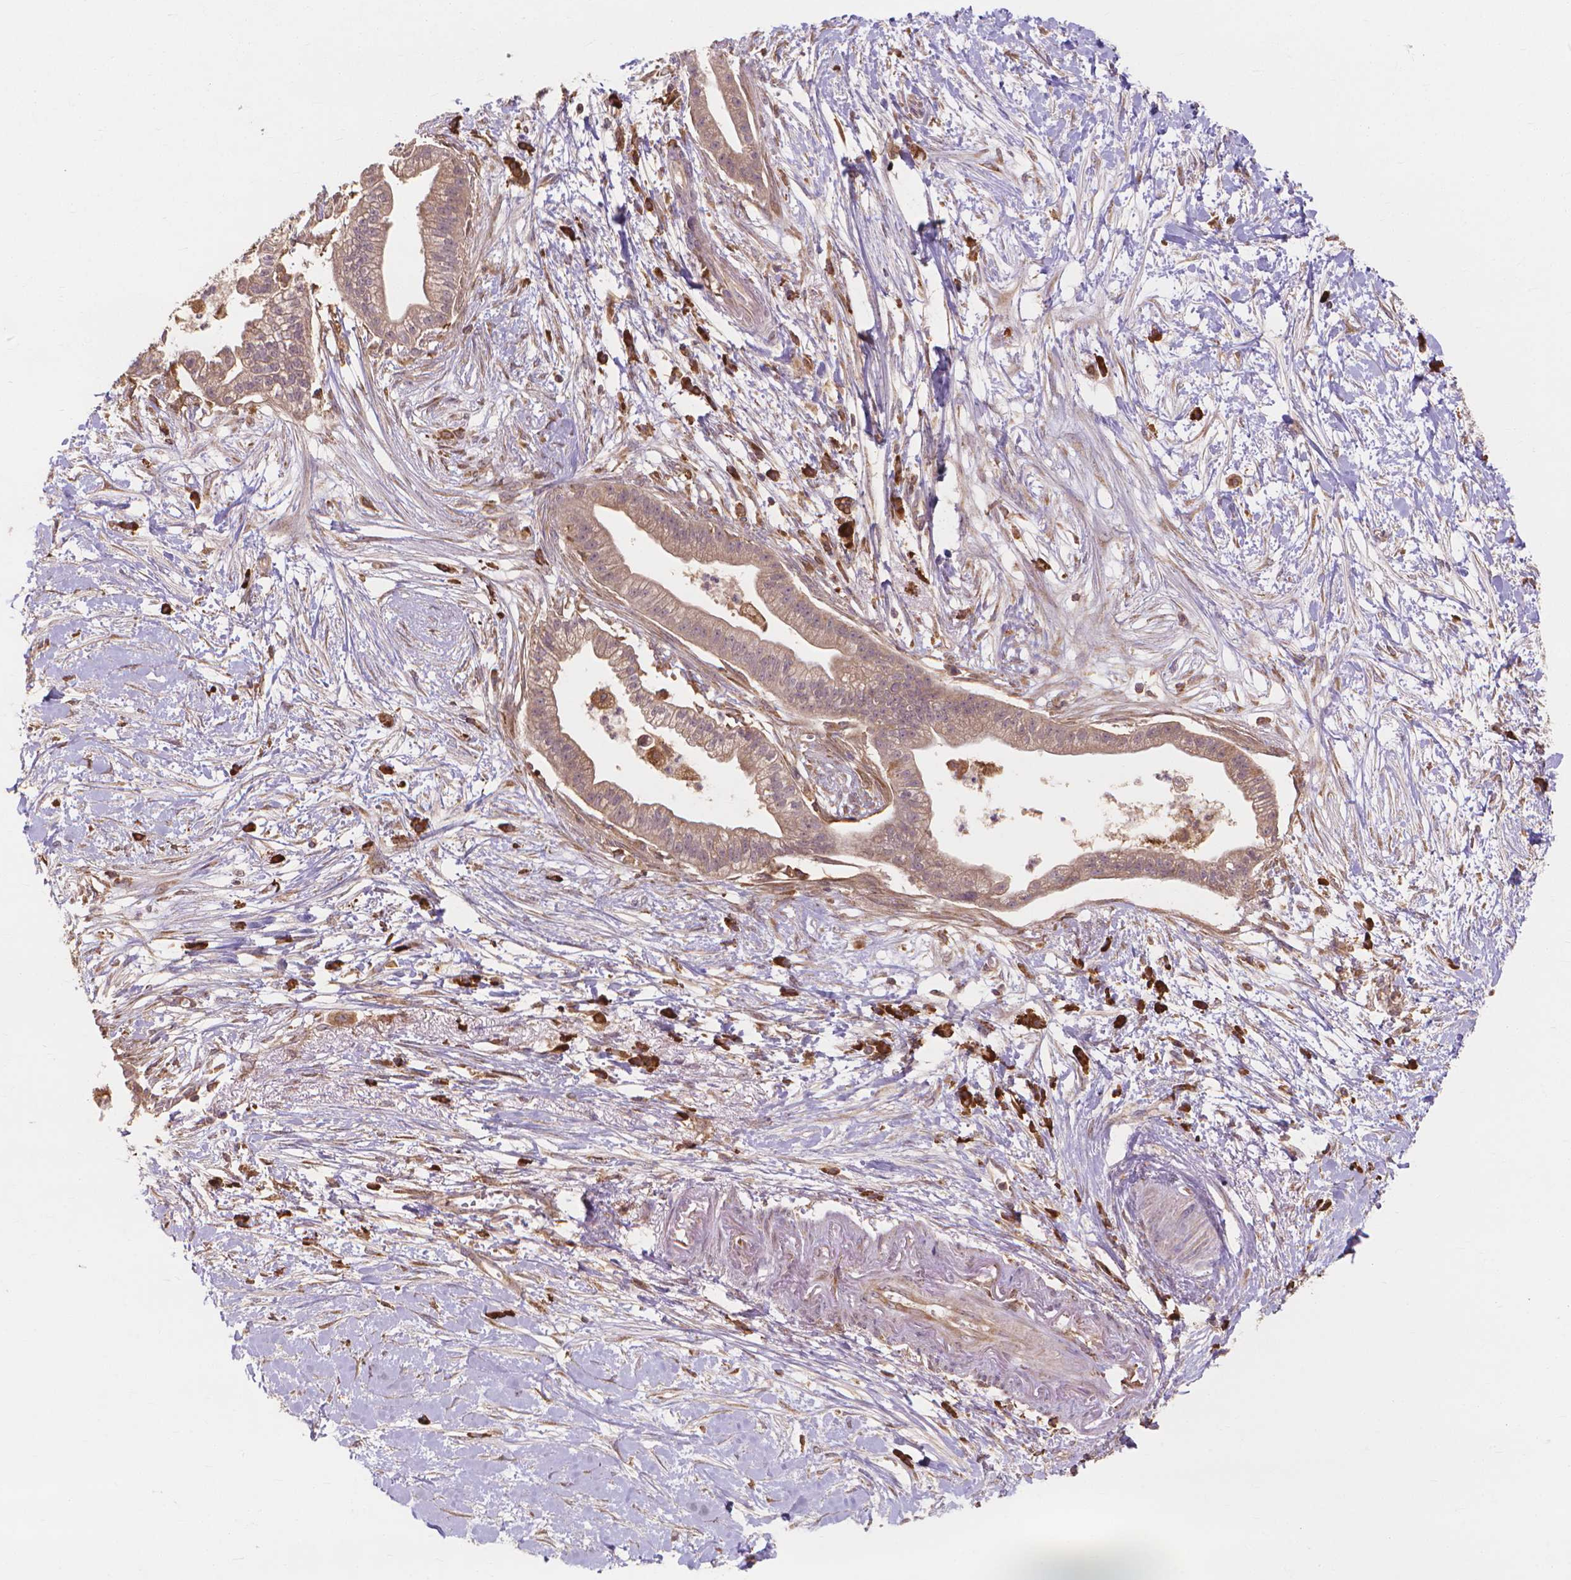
{"staining": {"intensity": "weak", "quantity": ">75%", "location": "cytoplasmic/membranous"}, "tissue": "pancreatic cancer", "cell_type": "Tumor cells", "image_type": "cancer", "snomed": [{"axis": "morphology", "description": "Normal tissue, NOS"}, {"axis": "morphology", "description": "Adenocarcinoma, NOS"}, {"axis": "topography", "description": "Lymph node"}, {"axis": "topography", "description": "Pancreas"}], "caption": "Protein expression analysis of human pancreatic adenocarcinoma reveals weak cytoplasmic/membranous positivity in about >75% of tumor cells.", "gene": "TAB2", "patient": {"sex": "female", "age": 58}}